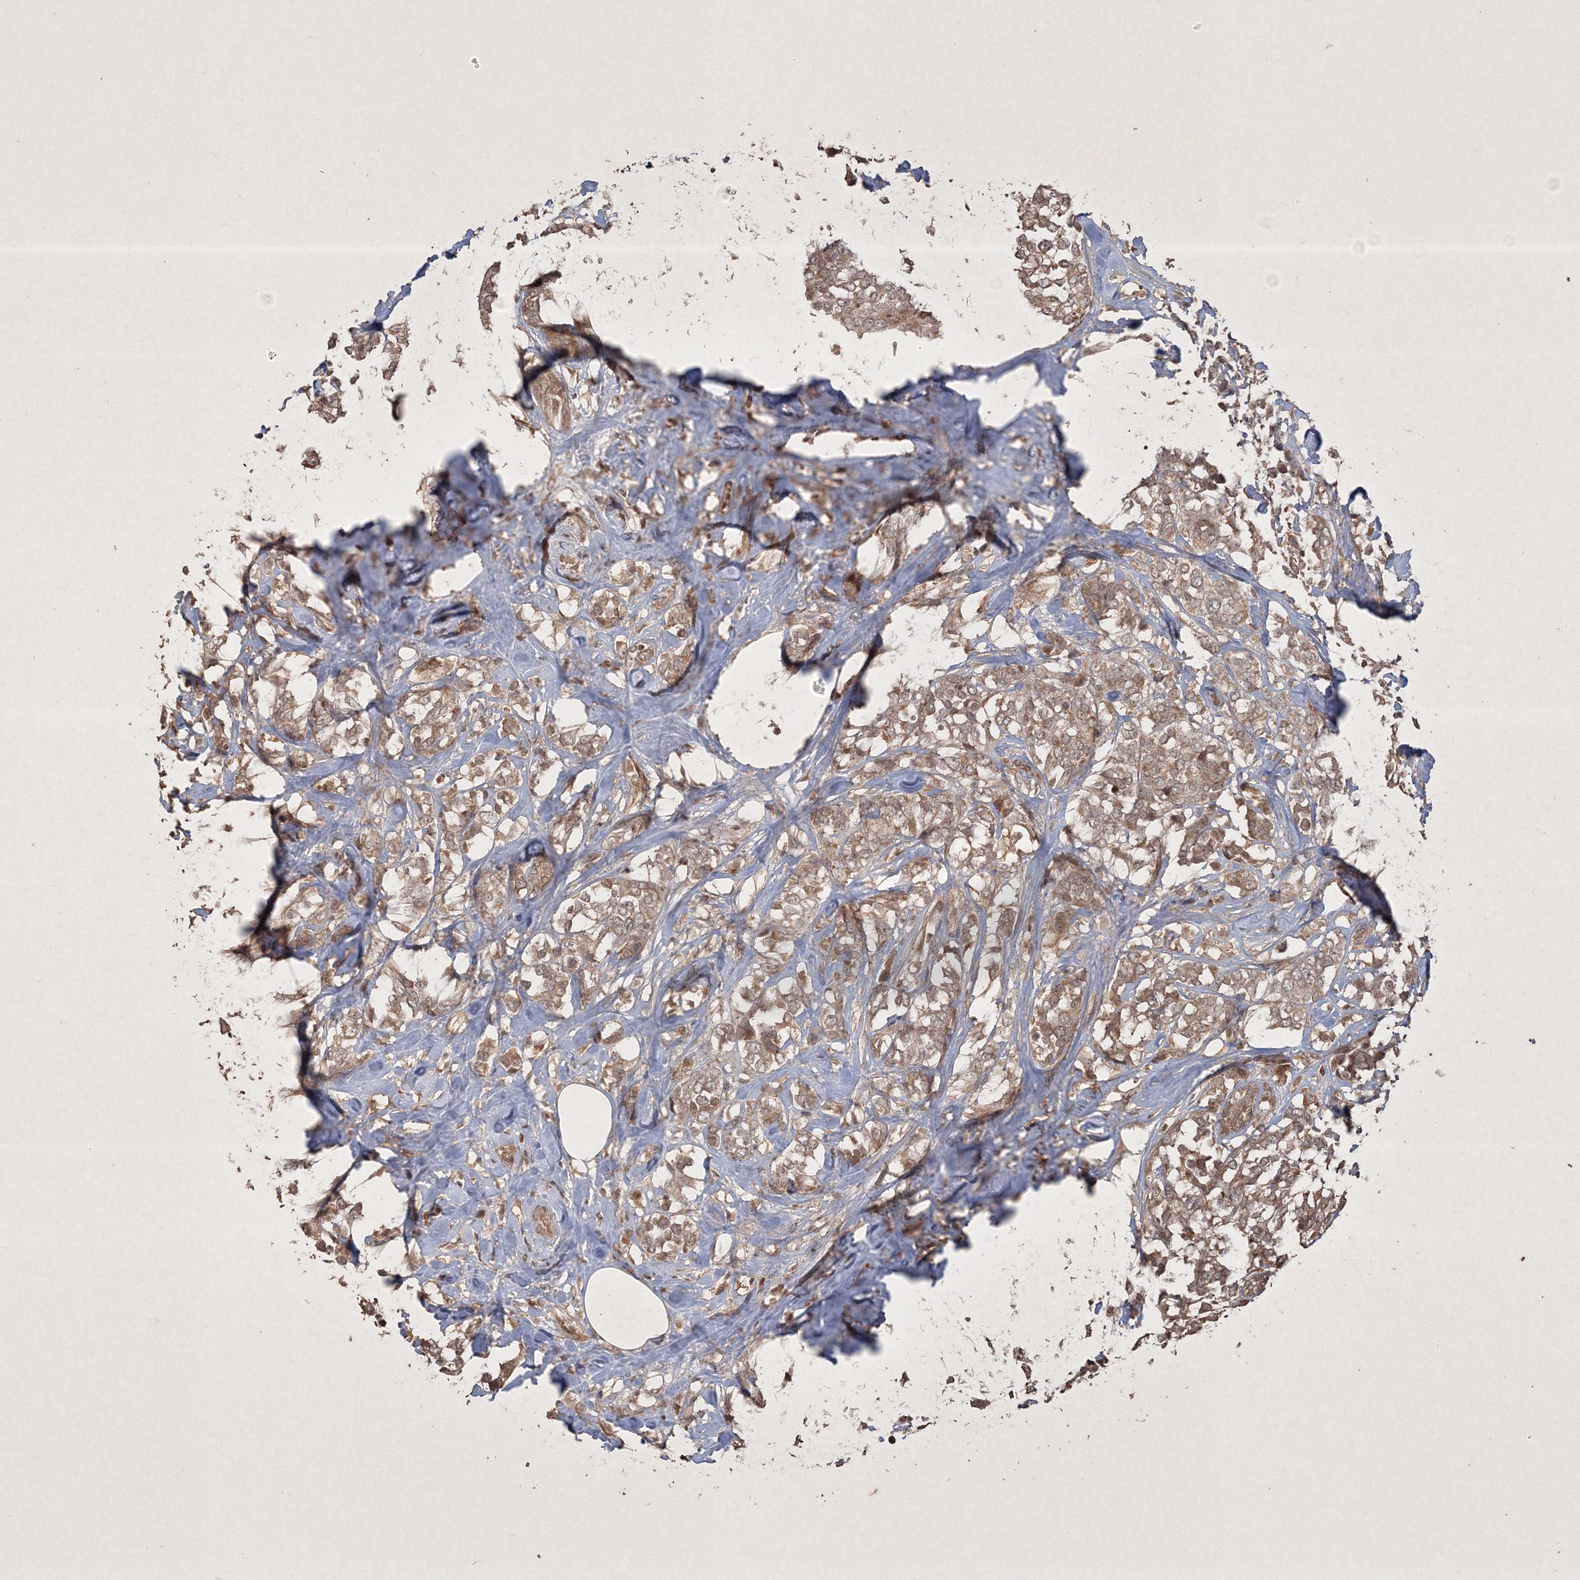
{"staining": {"intensity": "moderate", "quantity": ">75%", "location": "cytoplasmic/membranous"}, "tissue": "breast cancer", "cell_type": "Tumor cells", "image_type": "cancer", "snomed": [{"axis": "morphology", "description": "Lobular carcinoma"}, {"axis": "topography", "description": "Breast"}], "caption": "IHC micrograph of breast cancer (lobular carcinoma) stained for a protein (brown), which shows medium levels of moderate cytoplasmic/membranous staining in about >75% of tumor cells.", "gene": "PELI3", "patient": {"sex": "female", "age": 59}}